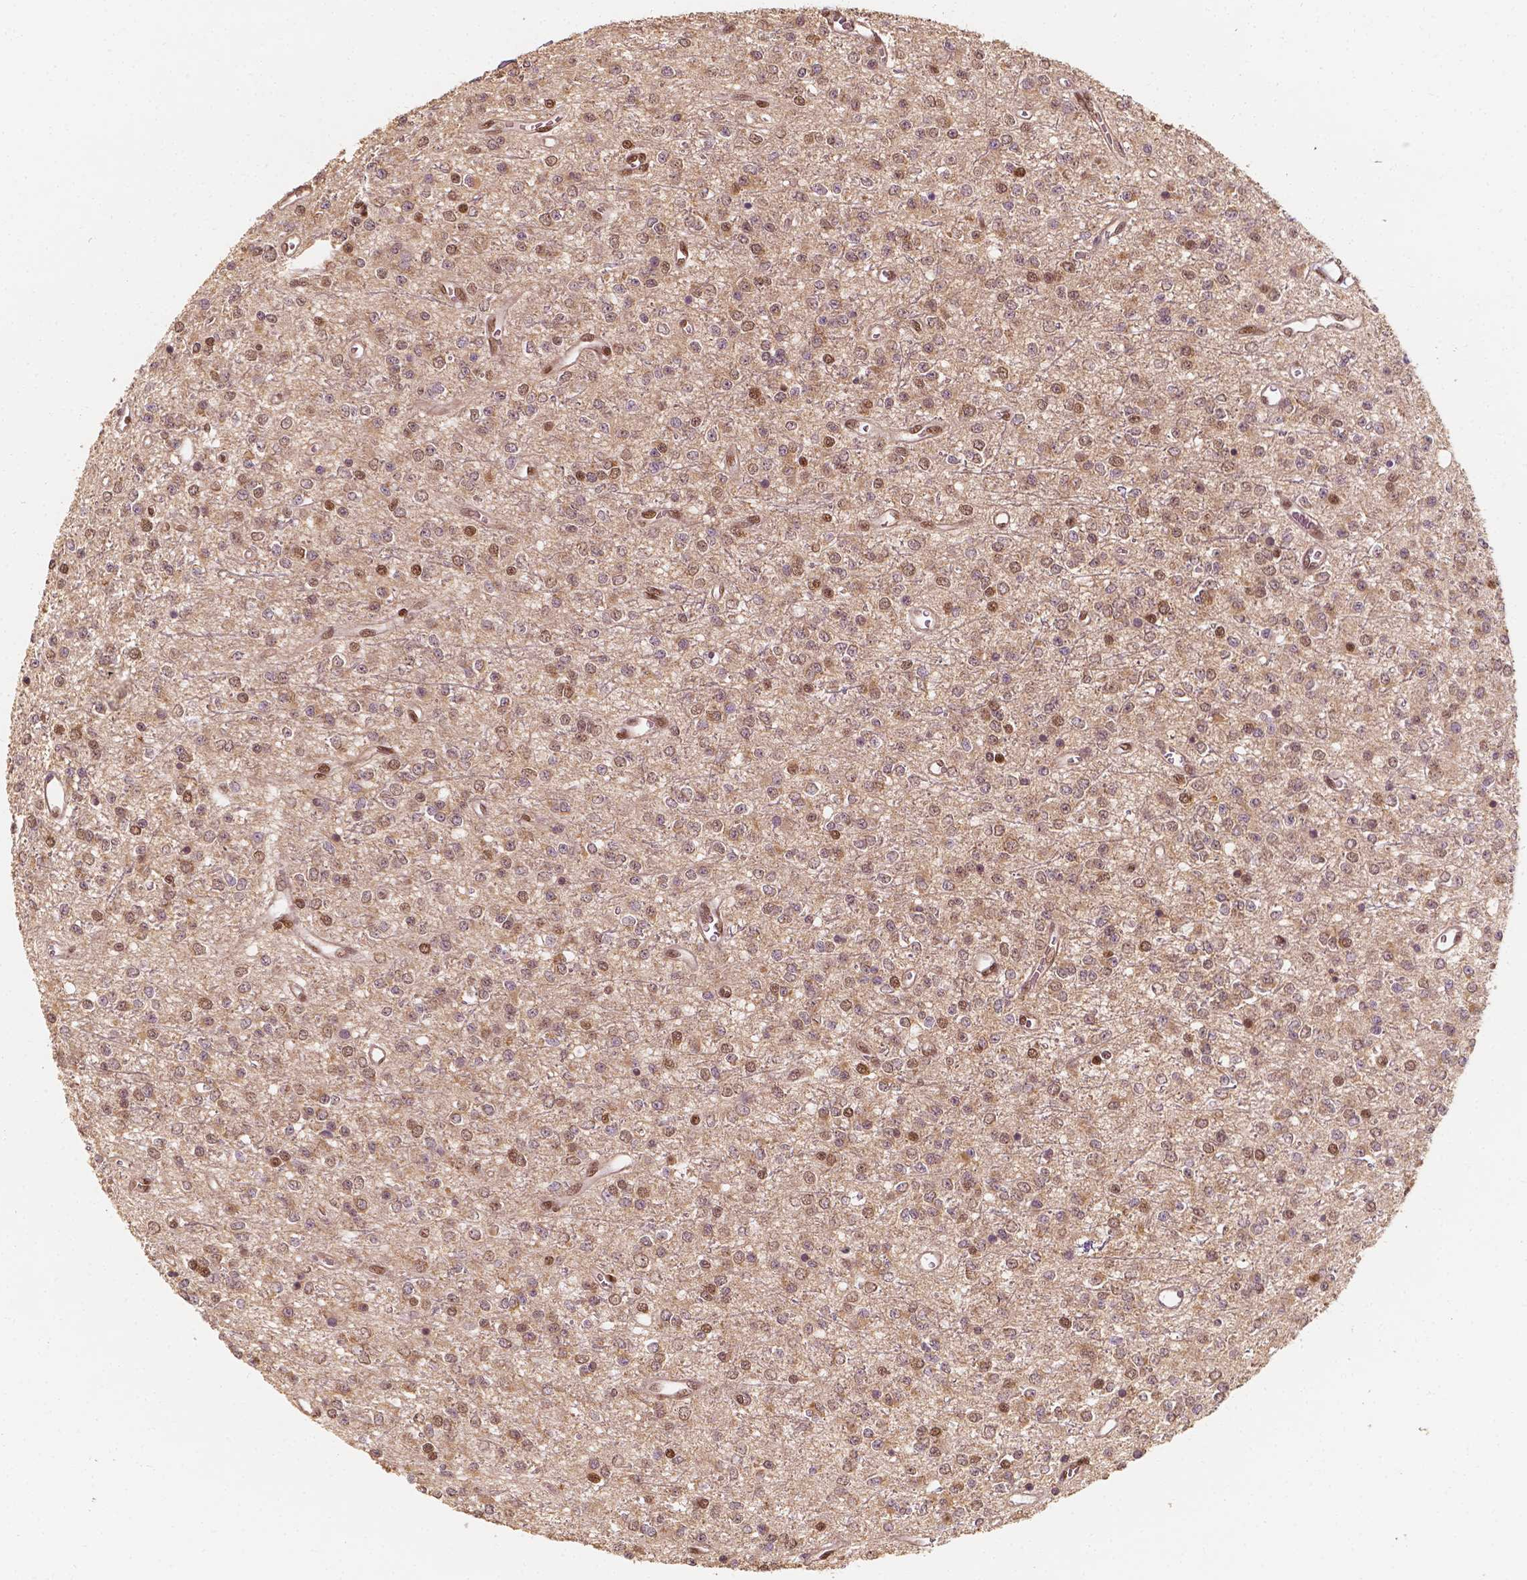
{"staining": {"intensity": "moderate", "quantity": "<25%", "location": "nuclear"}, "tissue": "glioma", "cell_type": "Tumor cells", "image_type": "cancer", "snomed": [{"axis": "morphology", "description": "Glioma, malignant, Low grade"}, {"axis": "topography", "description": "Brain"}], "caption": "Immunohistochemistry (IHC) photomicrograph of neoplastic tissue: glioma stained using immunohistochemistry reveals low levels of moderate protein expression localized specifically in the nuclear of tumor cells, appearing as a nuclear brown color.", "gene": "TBC1D17", "patient": {"sex": "female", "age": 45}}